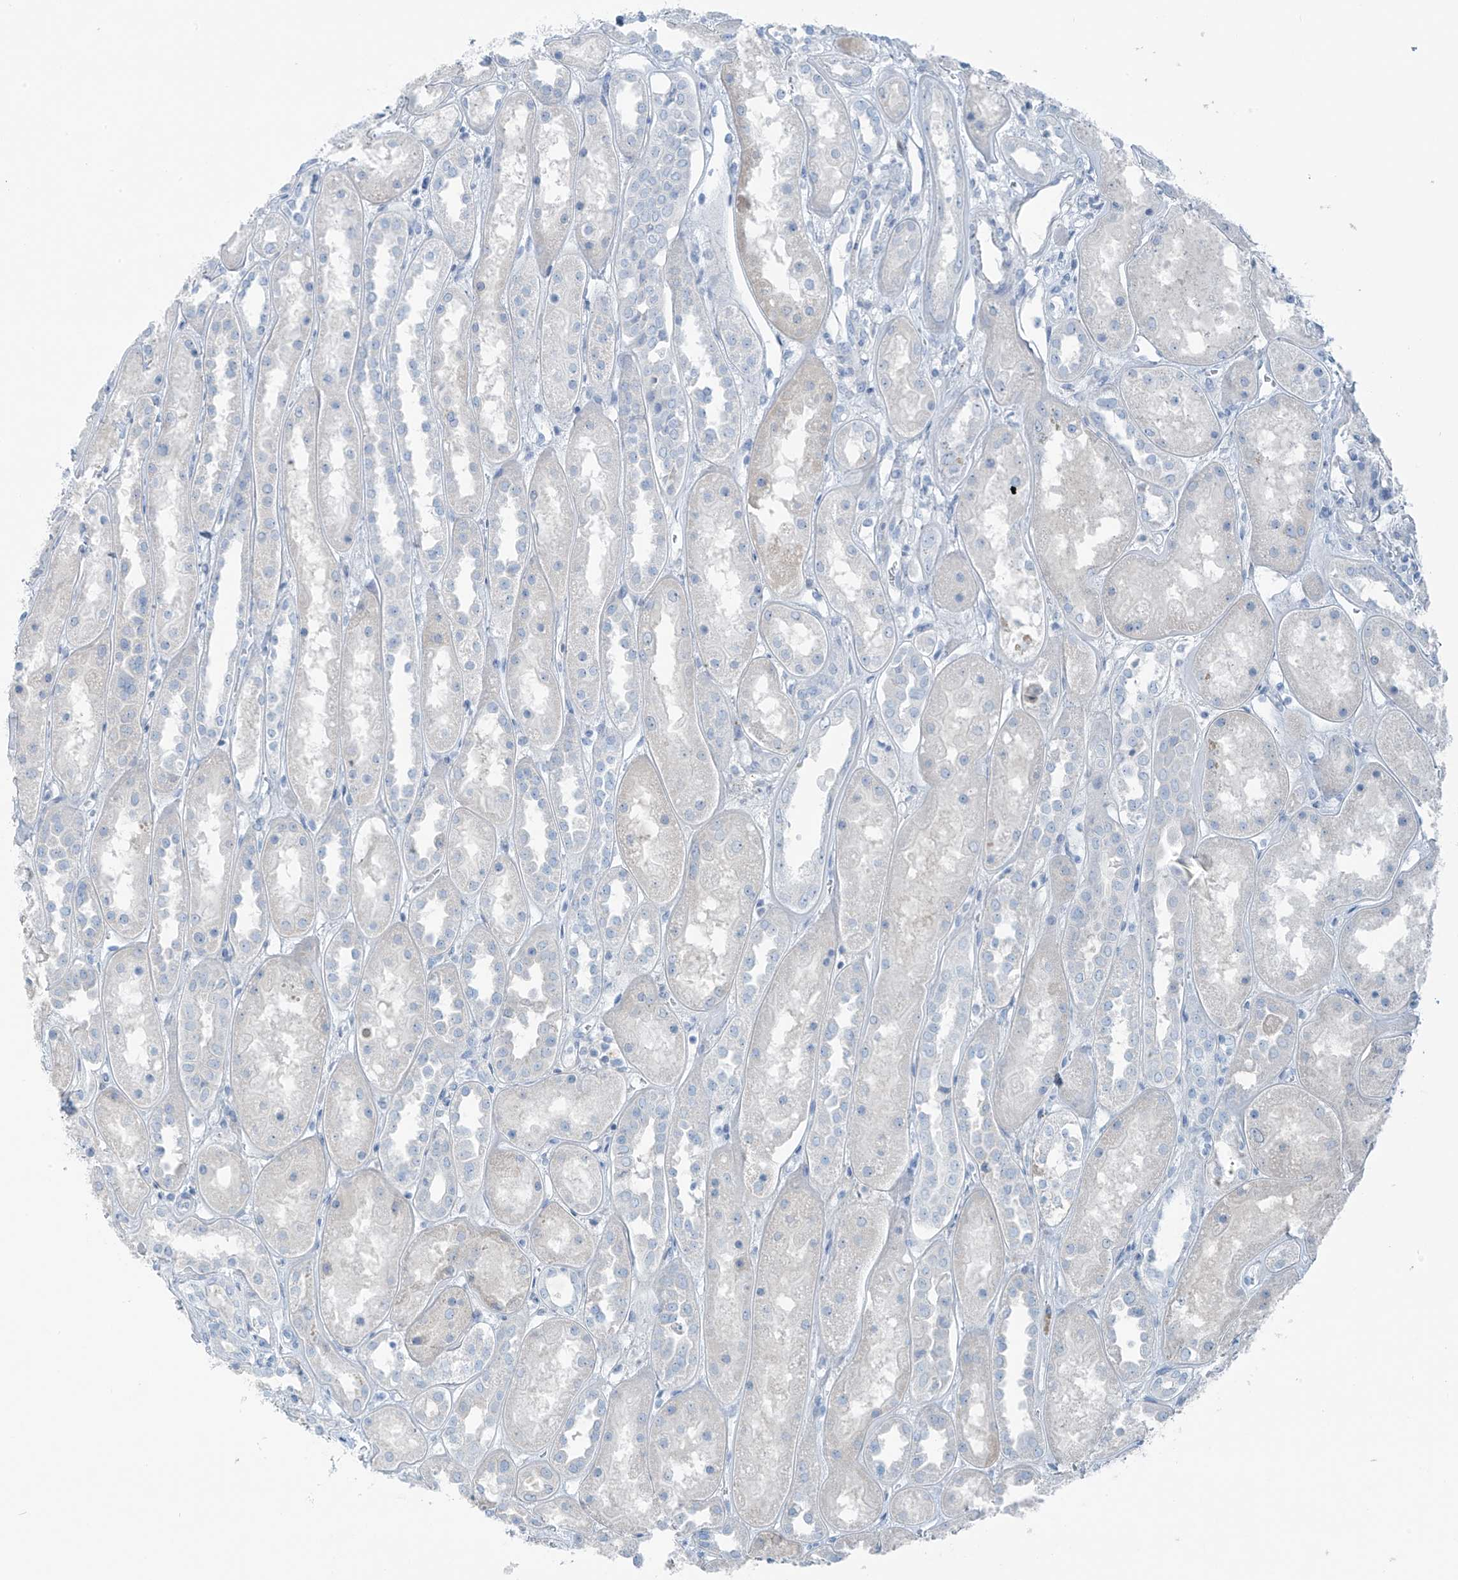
{"staining": {"intensity": "negative", "quantity": "none", "location": "none"}, "tissue": "kidney", "cell_type": "Cells in glomeruli", "image_type": "normal", "snomed": [{"axis": "morphology", "description": "Normal tissue, NOS"}, {"axis": "topography", "description": "Kidney"}], "caption": "Protein analysis of benign kidney demonstrates no significant staining in cells in glomeruli. (Stains: DAB (3,3'-diaminobenzidine) IHC with hematoxylin counter stain, Microscopy: brightfield microscopy at high magnification).", "gene": "SLC25A43", "patient": {"sex": "male", "age": 70}}